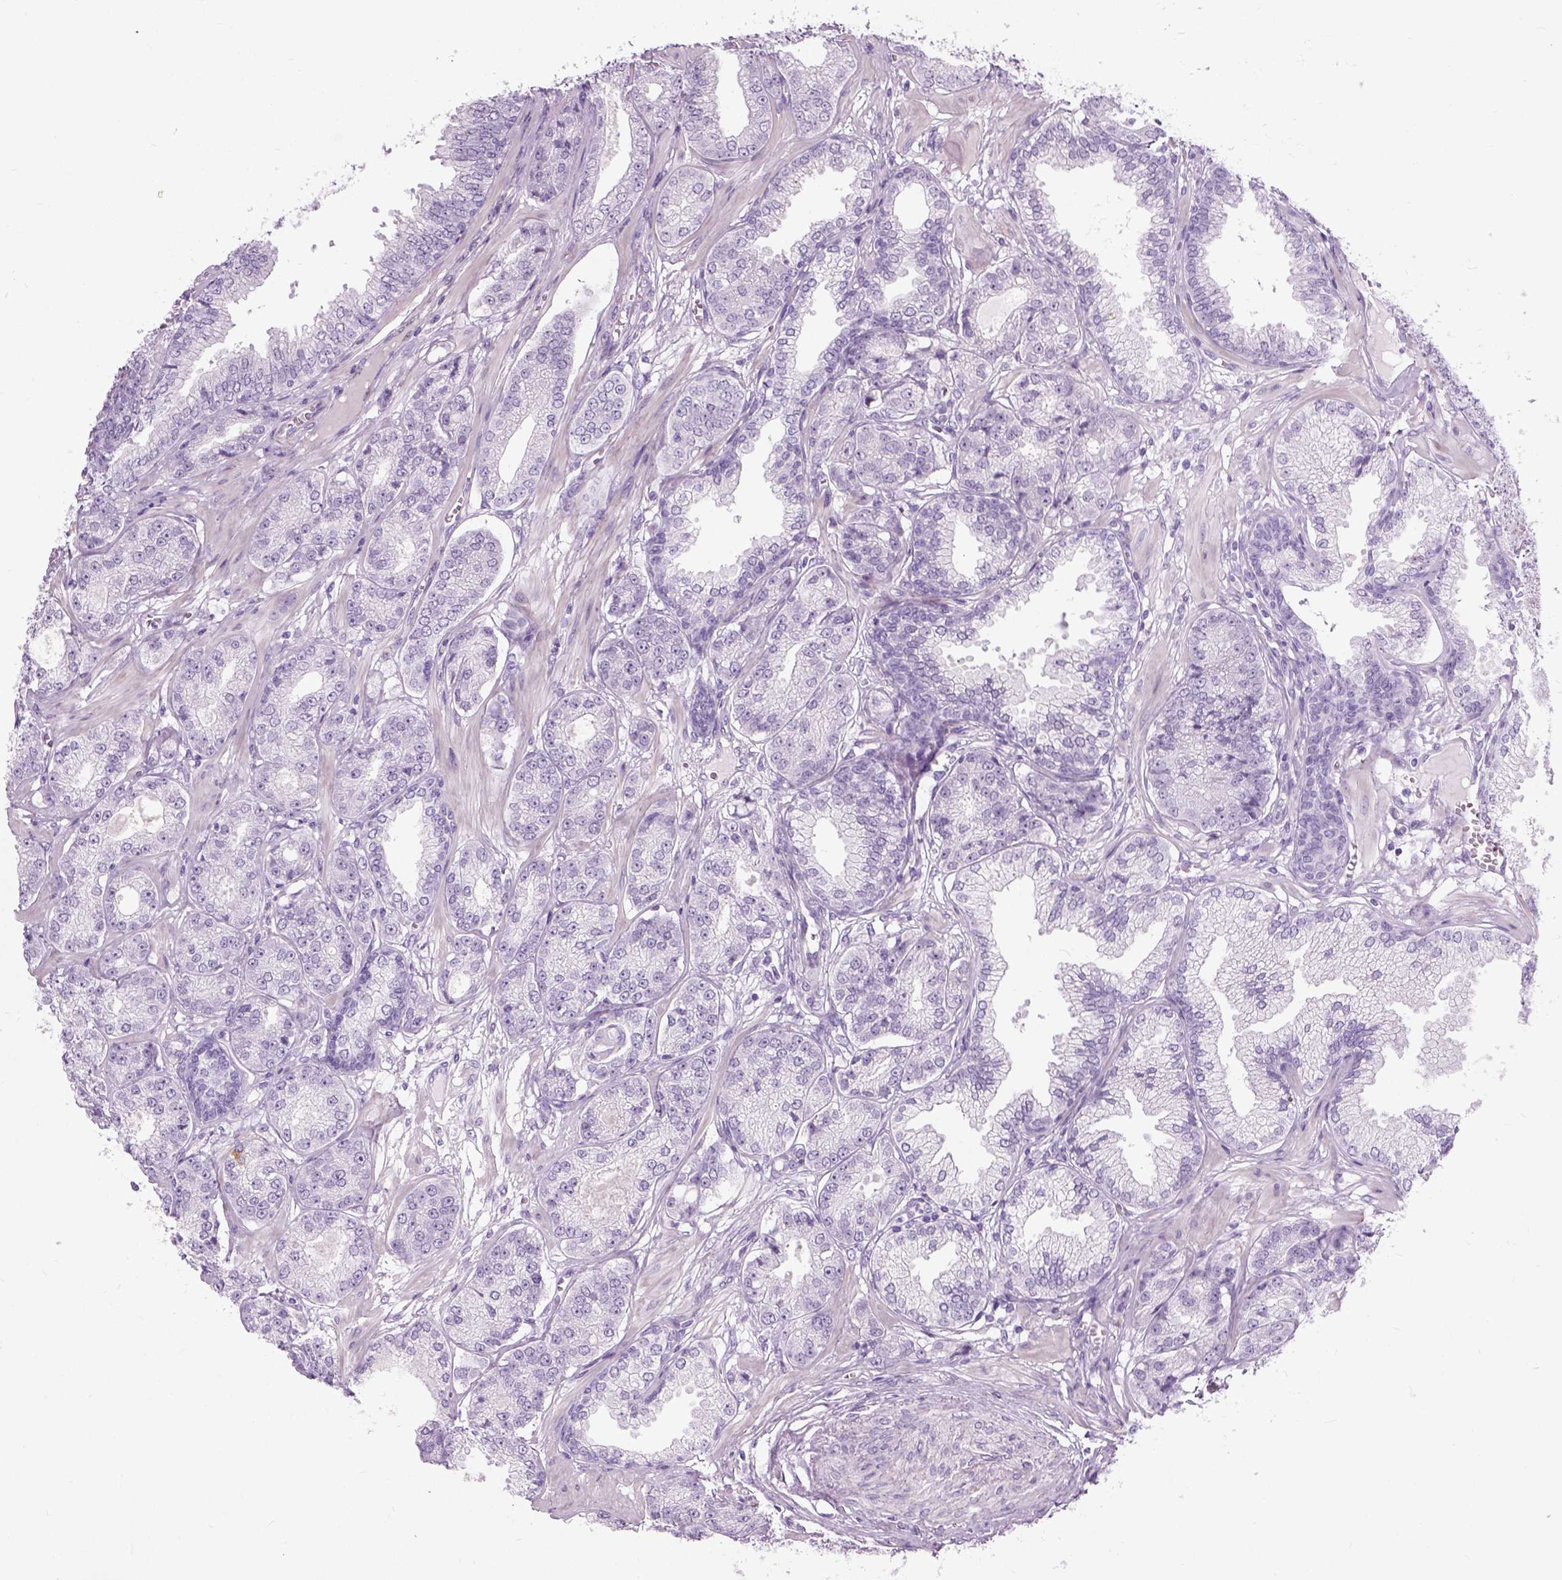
{"staining": {"intensity": "negative", "quantity": "none", "location": "none"}, "tissue": "prostate cancer", "cell_type": "Tumor cells", "image_type": "cancer", "snomed": [{"axis": "morphology", "description": "Adenocarcinoma, NOS"}, {"axis": "topography", "description": "Prostate"}], "caption": "Prostate cancer was stained to show a protein in brown. There is no significant positivity in tumor cells.", "gene": "AXDND1", "patient": {"sex": "male", "age": 64}}